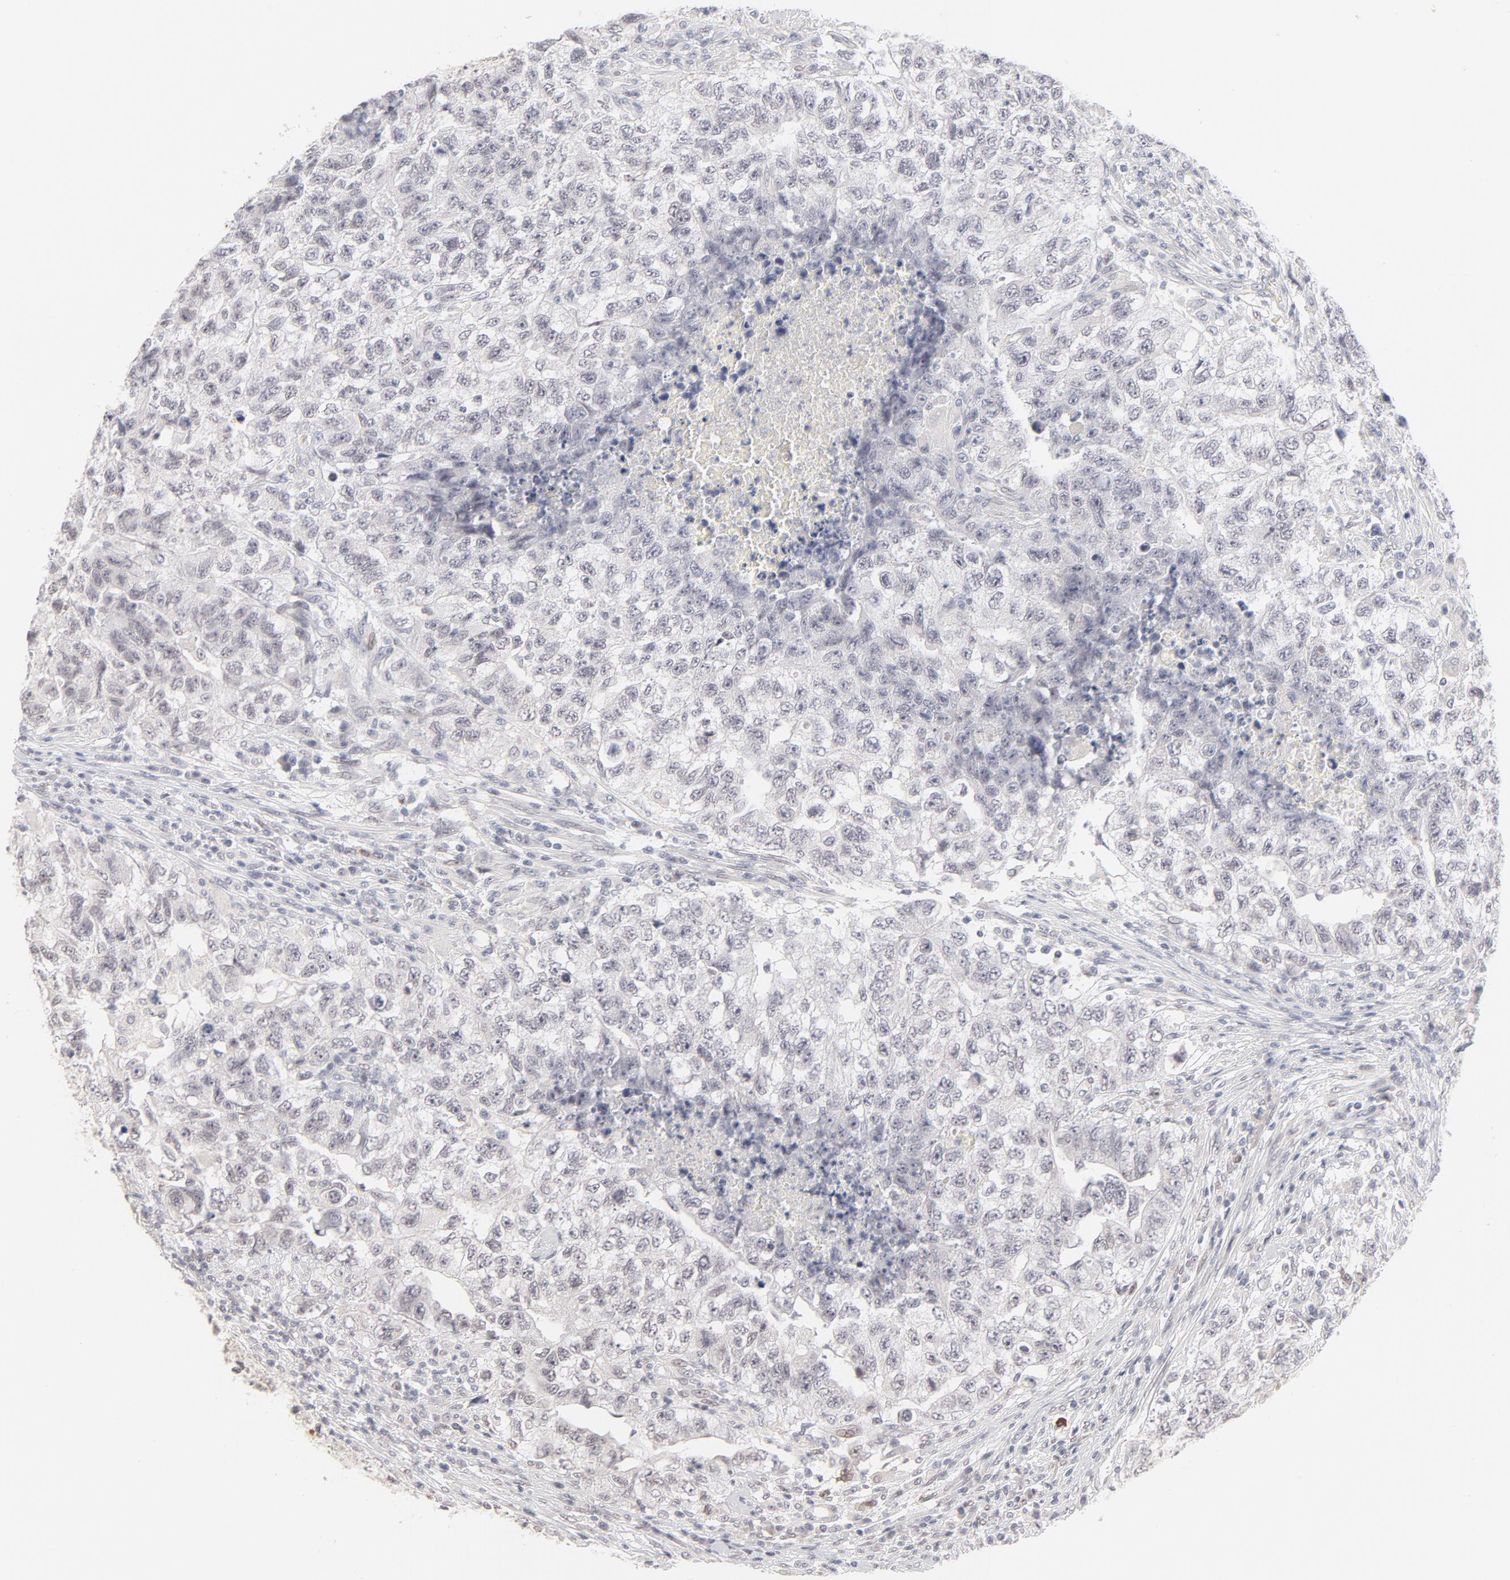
{"staining": {"intensity": "negative", "quantity": "none", "location": "none"}, "tissue": "testis cancer", "cell_type": "Tumor cells", "image_type": "cancer", "snomed": [{"axis": "morphology", "description": "Carcinoma, Embryonal, NOS"}, {"axis": "topography", "description": "Testis"}], "caption": "High power microscopy histopathology image of an IHC image of embryonal carcinoma (testis), revealing no significant positivity in tumor cells.", "gene": "PBX3", "patient": {"sex": "male", "age": 21}}